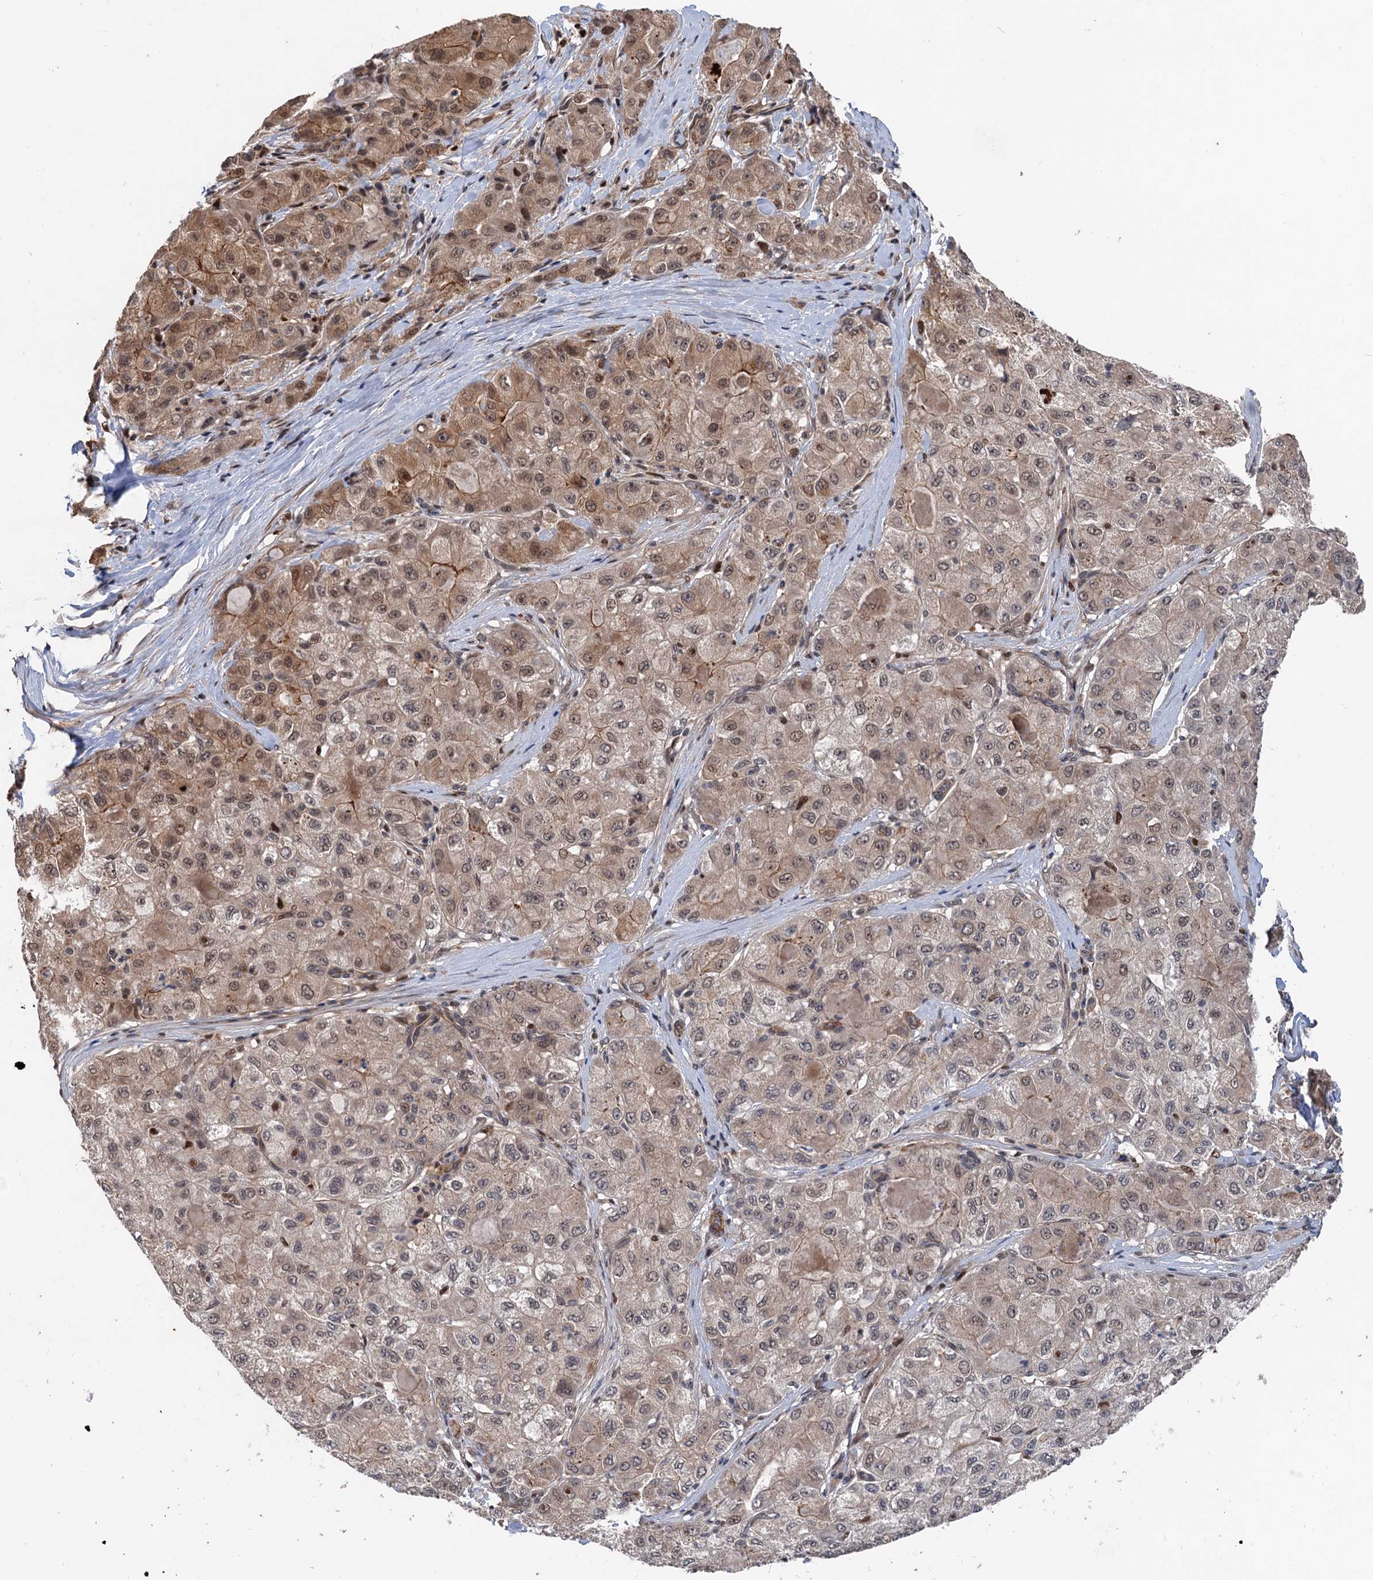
{"staining": {"intensity": "moderate", "quantity": "25%-75%", "location": "cytoplasmic/membranous,nuclear"}, "tissue": "liver cancer", "cell_type": "Tumor cells", "image_type": "cancer", "snomed": [{"axis": "morphology", "description": "Carcinoma, Hepatocellular, NOS"}, {"axis": "topography", "description": "Liver"}], "caption": "Immunohistochemistry (DAB) staining of human hepatocellular carcinoma (liver) exhibits moderate cytoplasmic/membranous and nuclear protein staining in approximately 25%-75% of tumor cells.", "gene": "TTC31", "patient": {"sex": "male", "age": 80}}